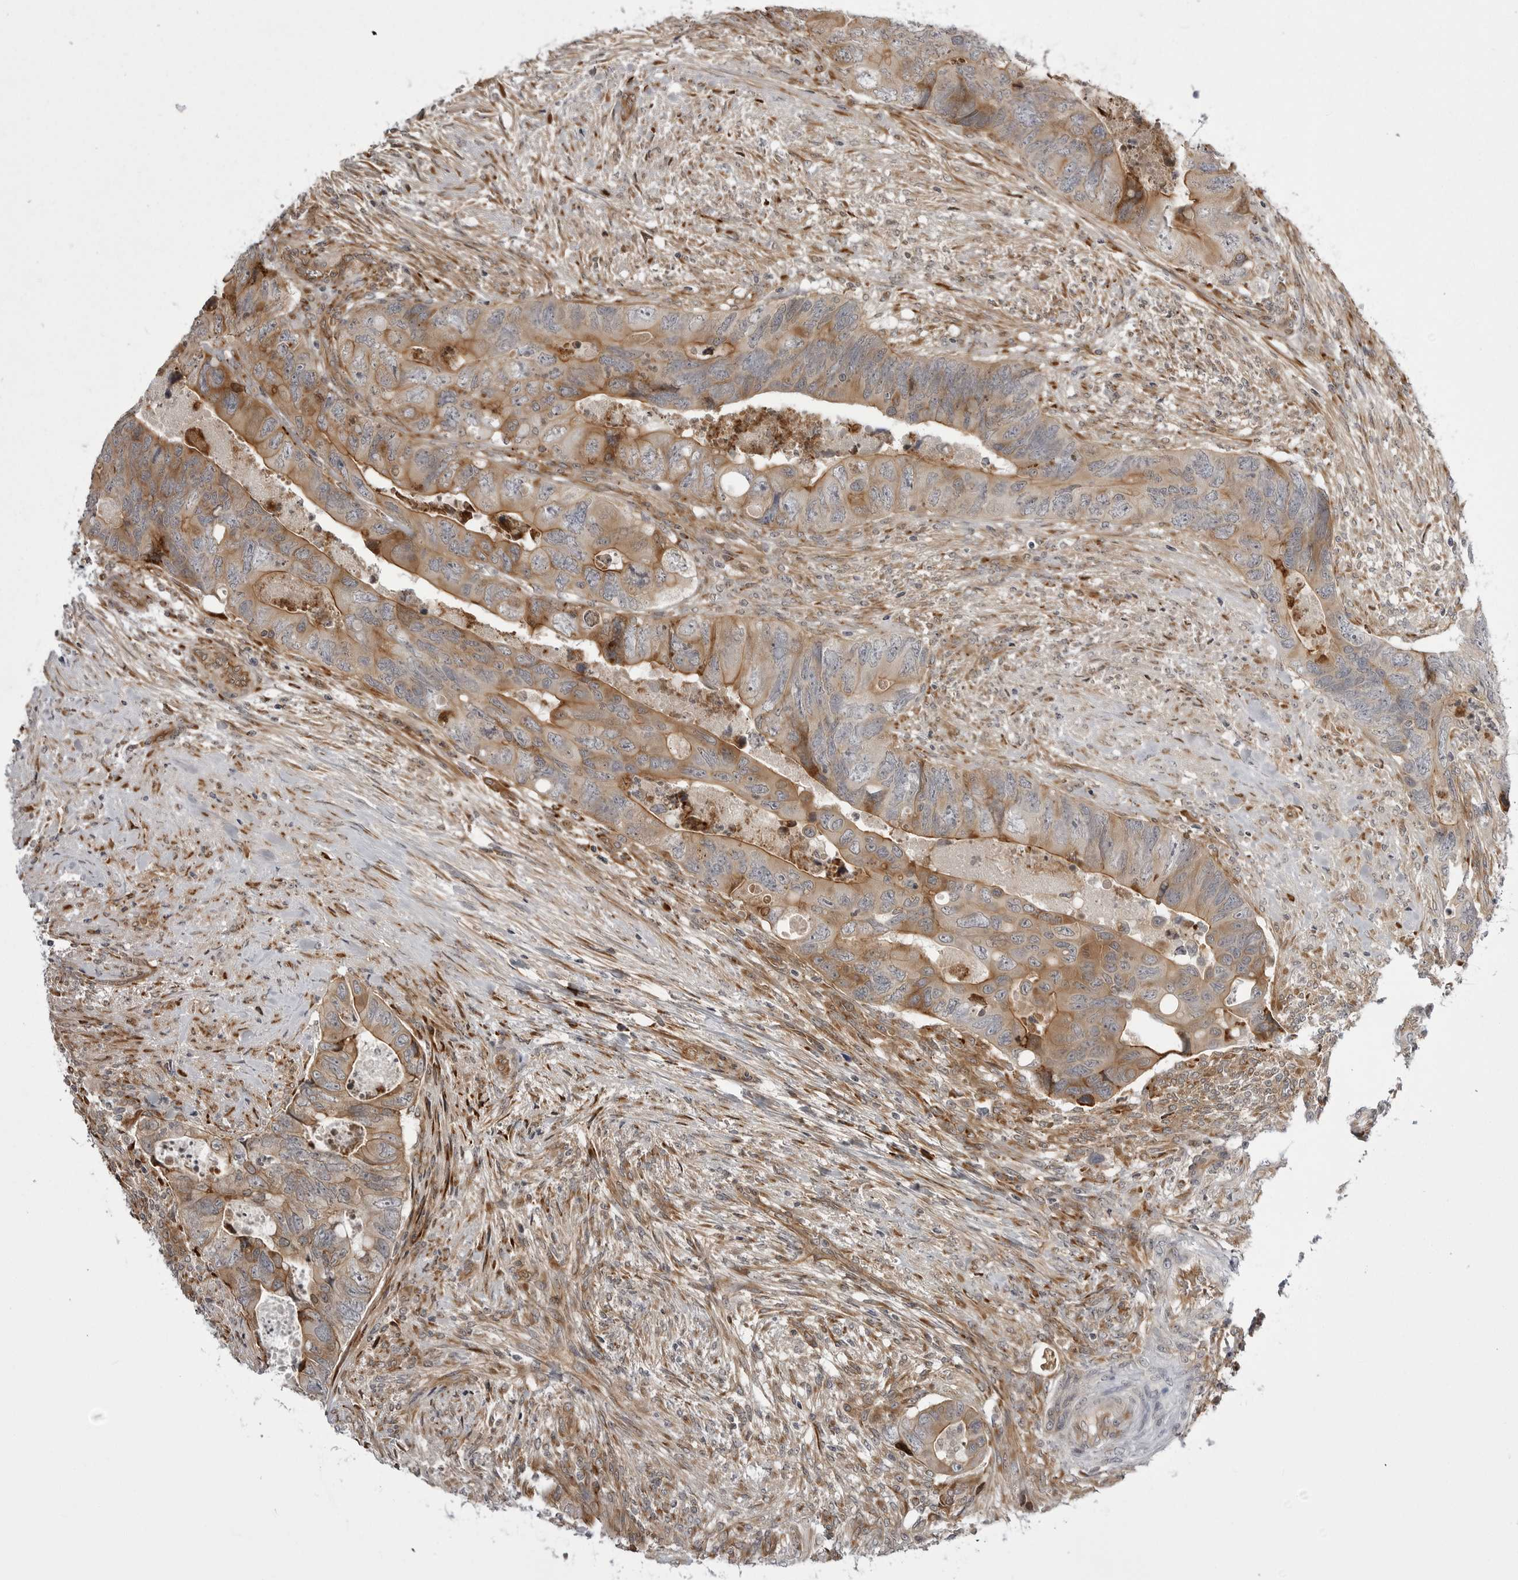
{"staining": {"intensity": "moderate", "quantity": ">75%", "location": "cytoplasmic/membranous"}, "tissue": "colorectal cancer", "cell_type": "Tumor cells", "image_type": "cancer", "snomed": [{"axis": "morphology", "description": "Adenocarcinoma, NOS"}, {"axis": "topography", "description": "Rectum"}], "caption": "Colorectal adenocarcinoma stained with a brown dye exhibits moderate cytoplasmic/membranous positive positivity in approximately >75% of tumor cells.", "gene": "ARL5A", "patient": {"sex": "male", "age": 63}}